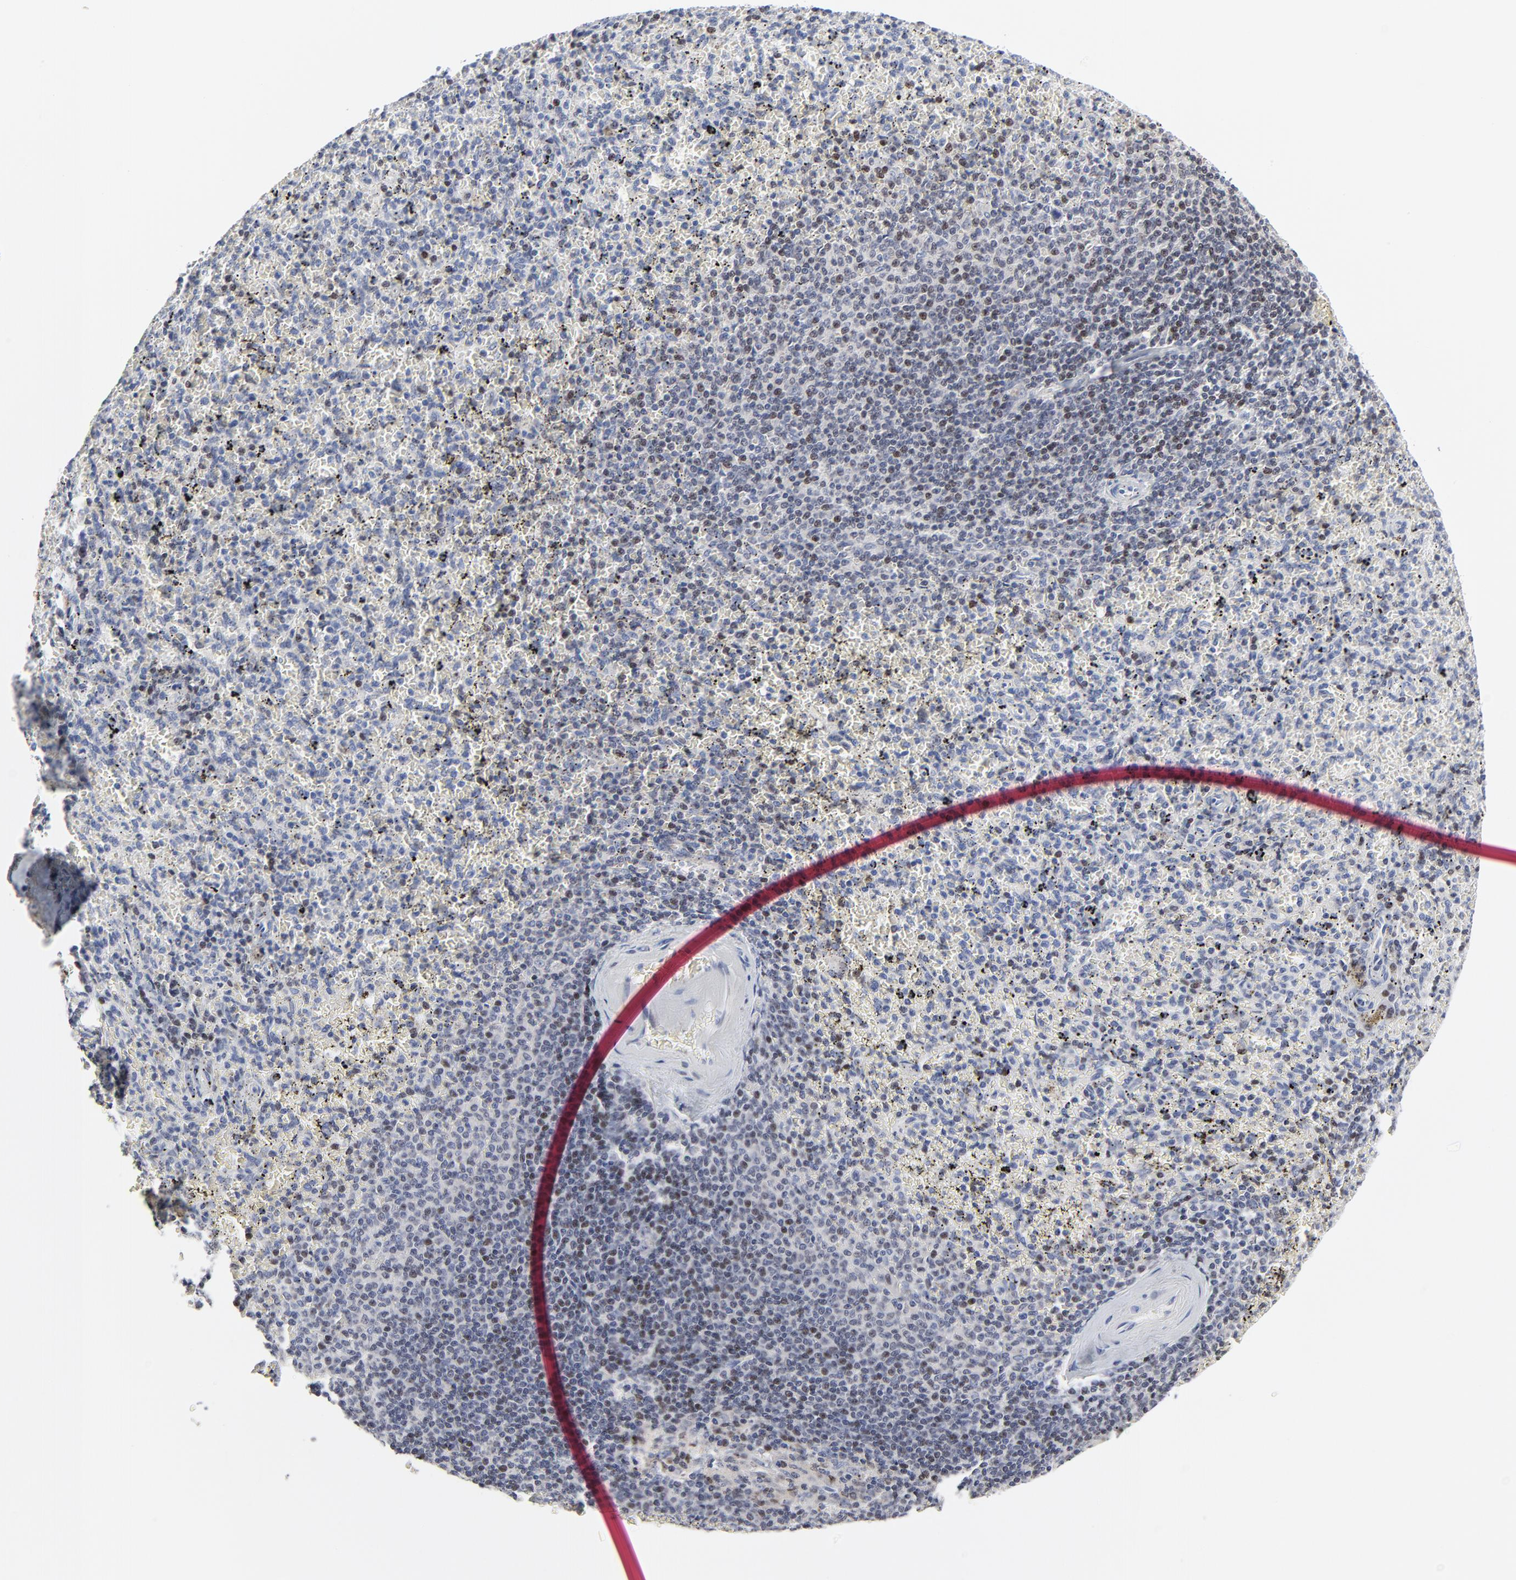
{"staining": {"intensity": "weak", "quantity": "<25%", "location": "nuclear"}, "tissue": "spleen", "cell_type": "Cells in red pulp", "image_type": "normal", "snomed": [{"axis": "morphology", "description": "Normal tissue, NOS"}, {"axis": "topography", "description": "Spleen"}], "caption": "The histopathology image reveals no significant staining in cells in red pulp of spleen.", "gene": "LNX1", "patient": {"sex": "female", "age": 43}}